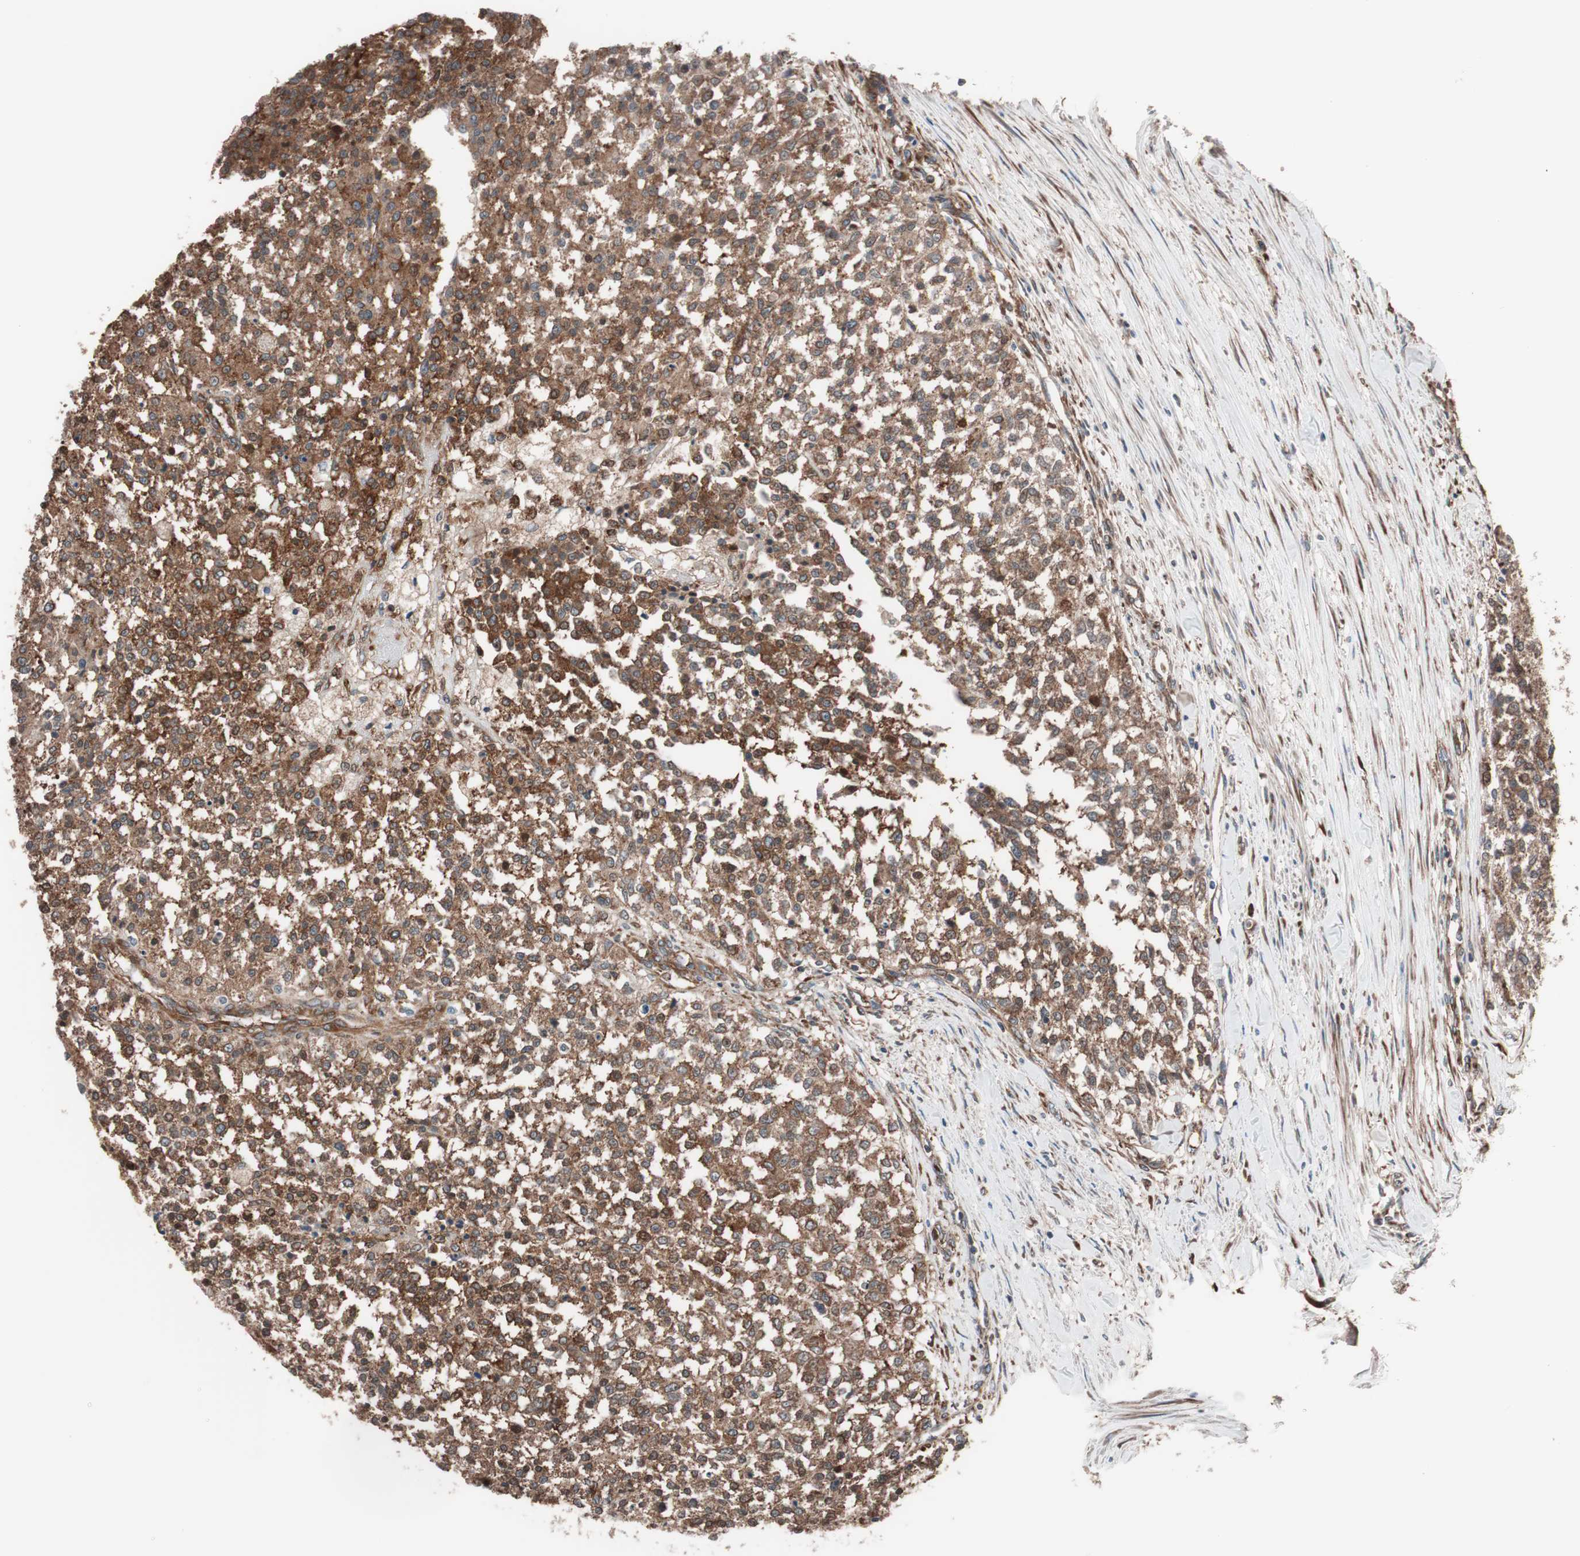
{"staining": {"intensity": "strong", "quantity": ">75%", "location": "cytoplasmic/membranous"}, "tissue": "testis cancer", "cell_type": "Tumor cells", "image_type": "cancer", "snomed": [{"axis": "morphology", "description": "Seminoma, NOS"}, {"axis": "topography", "description": "Testis"}], "caption": "About >75% of tumor cells in testis cancer reveal strong cytoplasmic/membranous protein staining as visualized by brown immunohistochemical staining.", "gene": "SEC31A", "patient": {"sex": "male", "age": 59}}